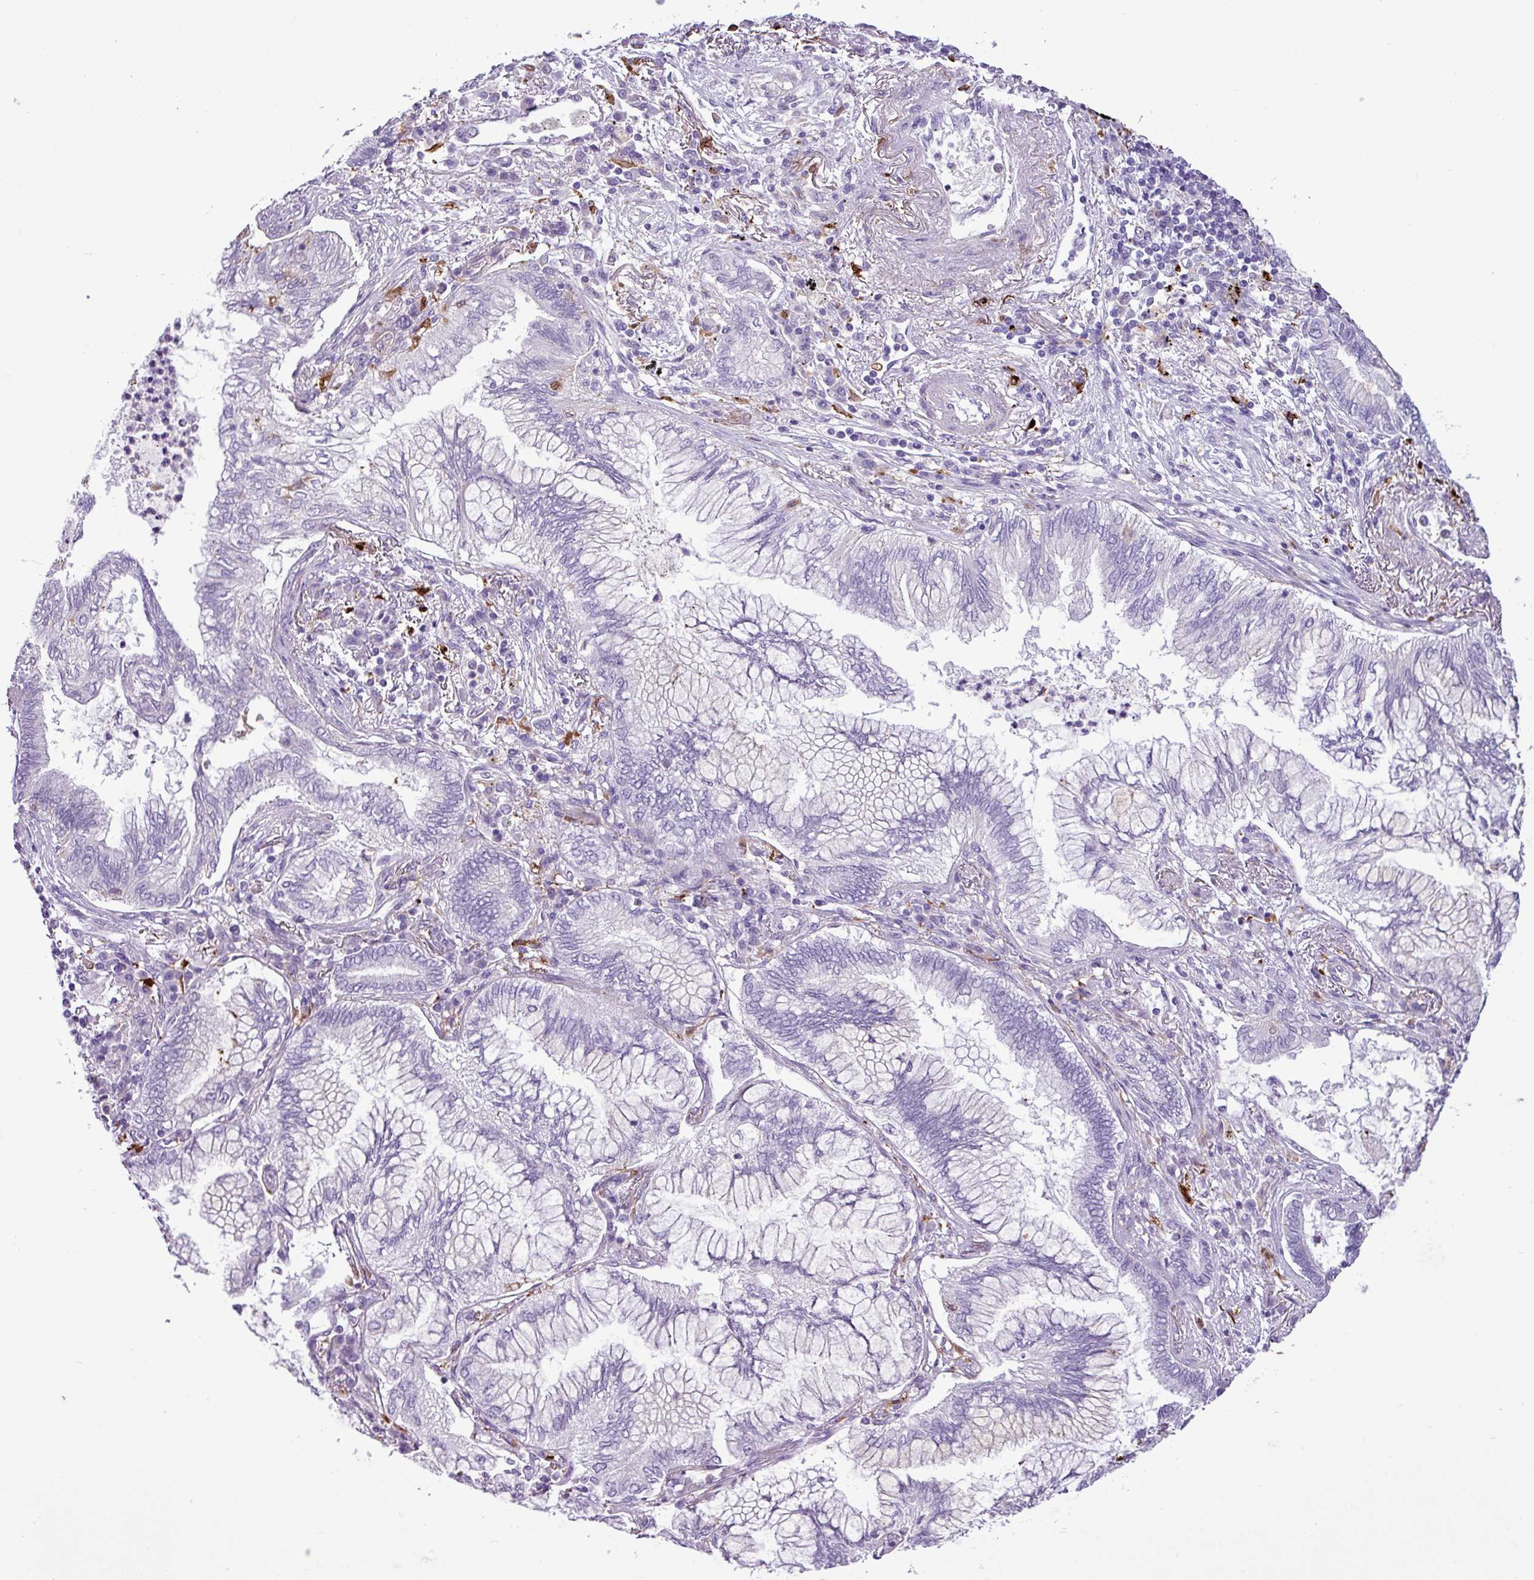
{"staining": {"intensity": "negative", "quantity": "none", "location": "none"}, "tissue": "lung cancer", "cell_type": "Tumor cells", "image_type": "cancer", "snomed": [{"axis": "morphology", "description": "Adenocarcinoma, NOS"}, {"axis": "topography", "description": "Lung"}], "caption": "Immunohistochemistry image of neoplastic tissue: lung cancer stained with DAB displays no significant protein staining in tumor cells.", "gene": "TMEM200C", "patient": {"sex": "female", "age": 70}}